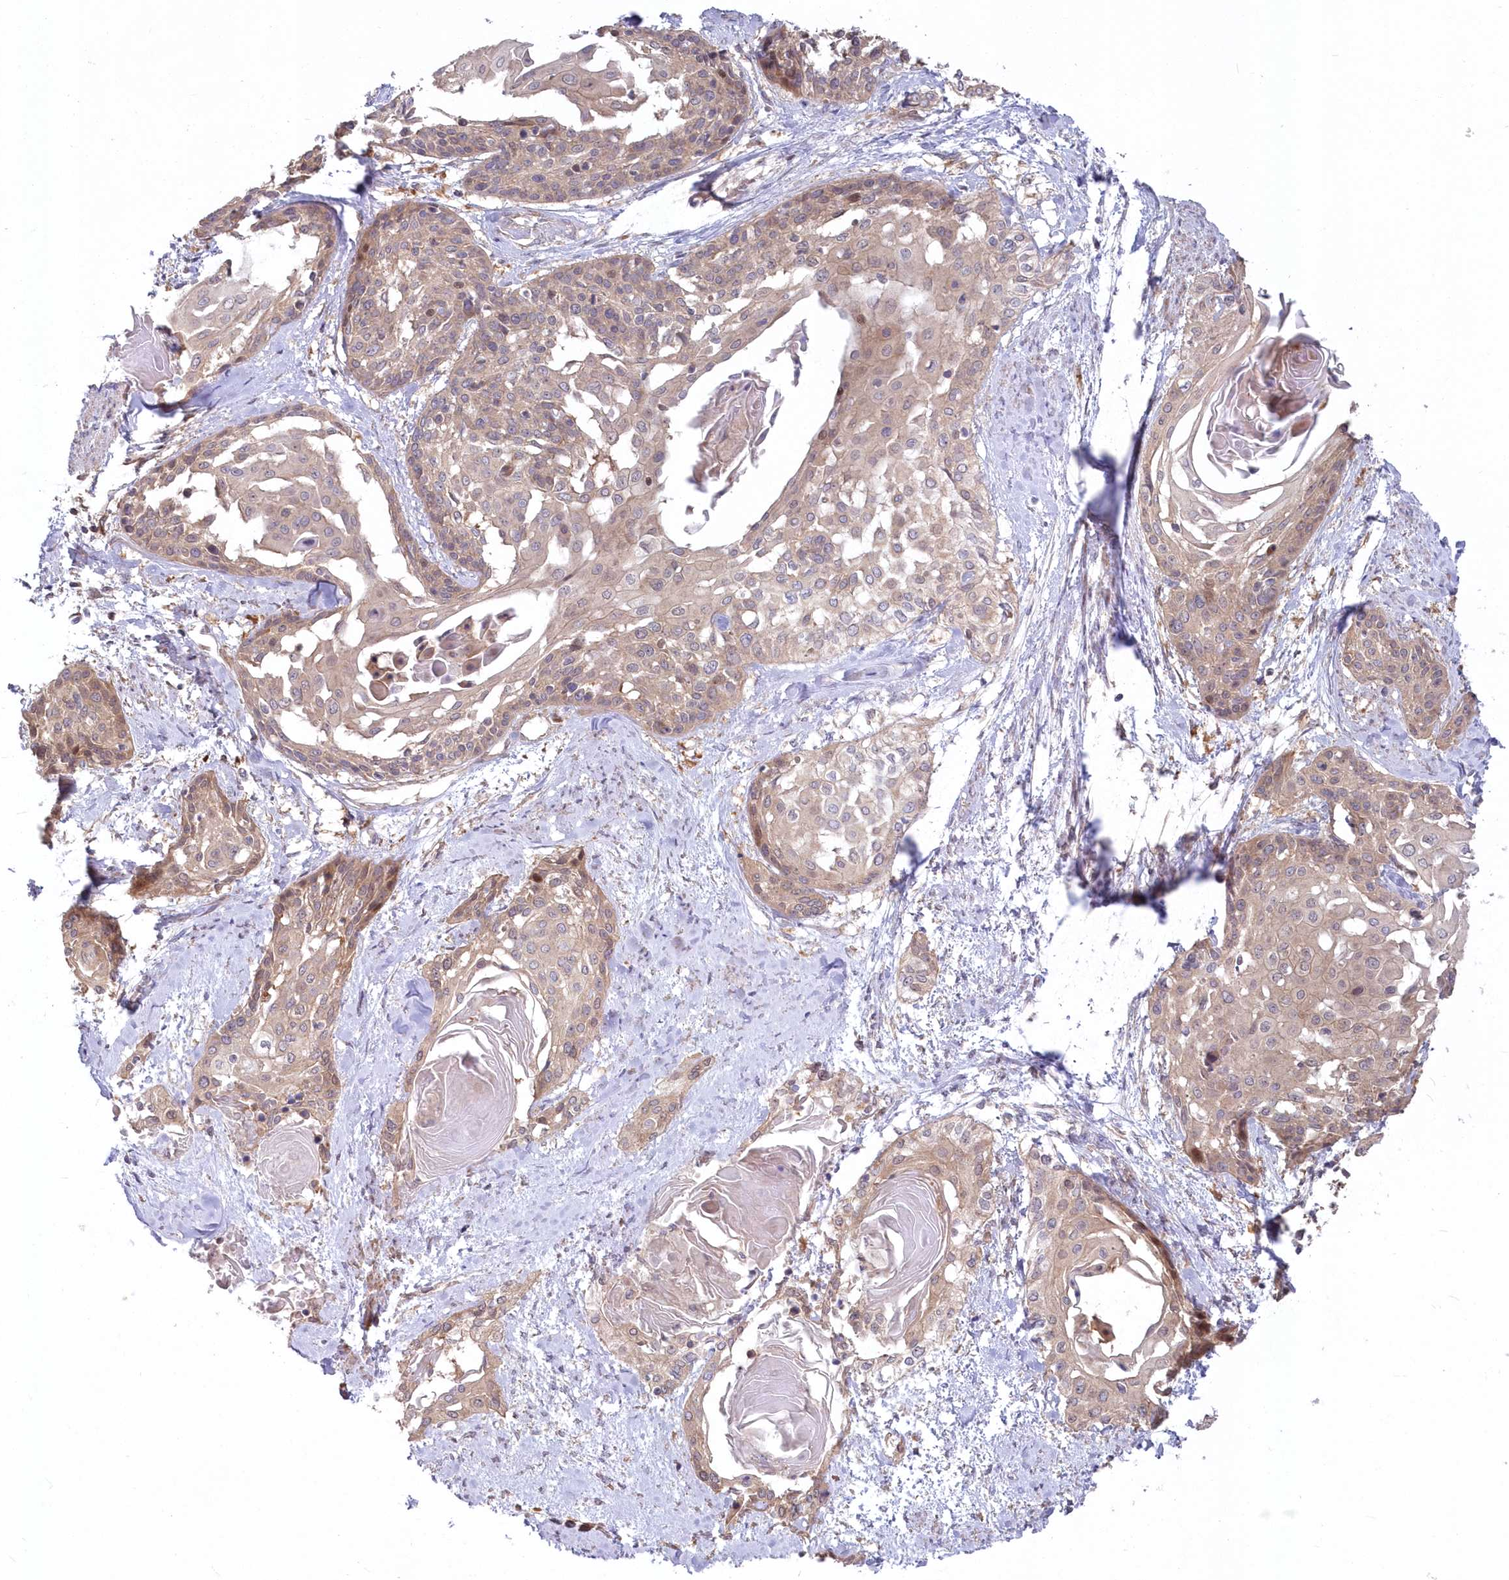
{"staining": {"intensity": "weak", "quantity": ">75%", "location": "cytoplasmic/membranous"}, "tissue": "cervical cancer", "cell_type": "Tumor cells", "image_type": "cancer", "snomed": [{"axis": "morphology", "description": "Squamous cell carcinoma, NOS"}, {"axis": "topography", "description": "Cervix"}], "caption": "A brown stain shows weak cytoplasmic/membranous positivity of a protein in cervical cancer tumor cells. (brown staining indicates protein expression, while blue staining denotes nuclei).", "gene": "TBCA", "patient": {"sex": "female", "age": 57}}